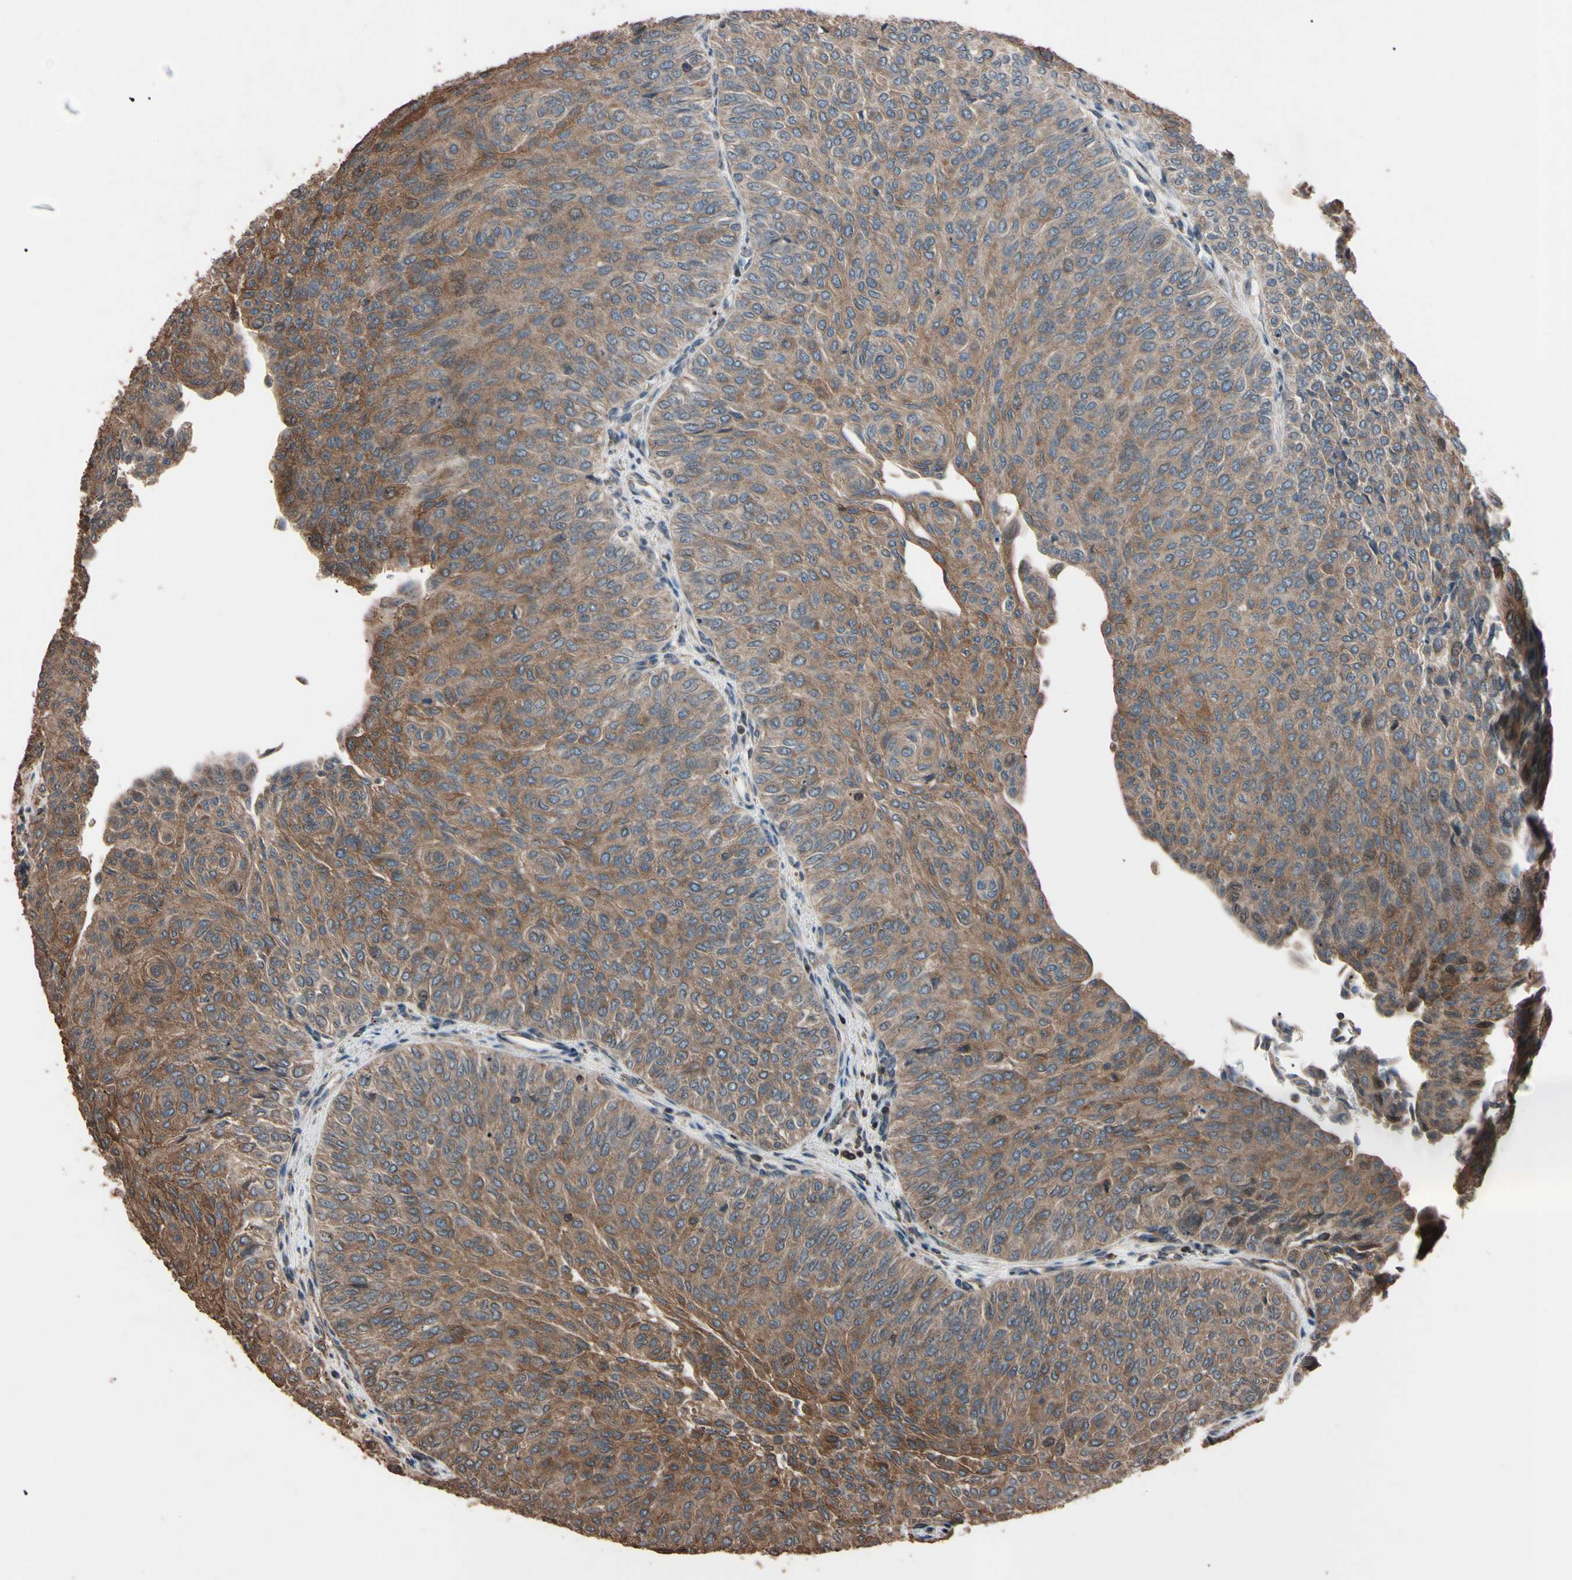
{"staining": {"intensity": "moderate", "quantity": "25%-75%", "location": "cytoplasmic/membranous"}, "tissue": "urothelial cancer", "cell_type": "Tumor cells", "image_type": "cancer", "snomed": [{"axis": "morphology", "description": "Urothelial carcinoma, Low grade"}, {"axis": "topography", "description": "Urinary bladder"}], "caption": "This histopathology image reveals low-grade urothelial carcinoma stained with IHC to label a protein in brown. The cytoplasmic/membranous of tumor cells show moderate positivity for the protein. Nuclei are counter-stained blue.", "gene": "TNFRSF1A", "patient": {"sex": "male", "age": 78}}